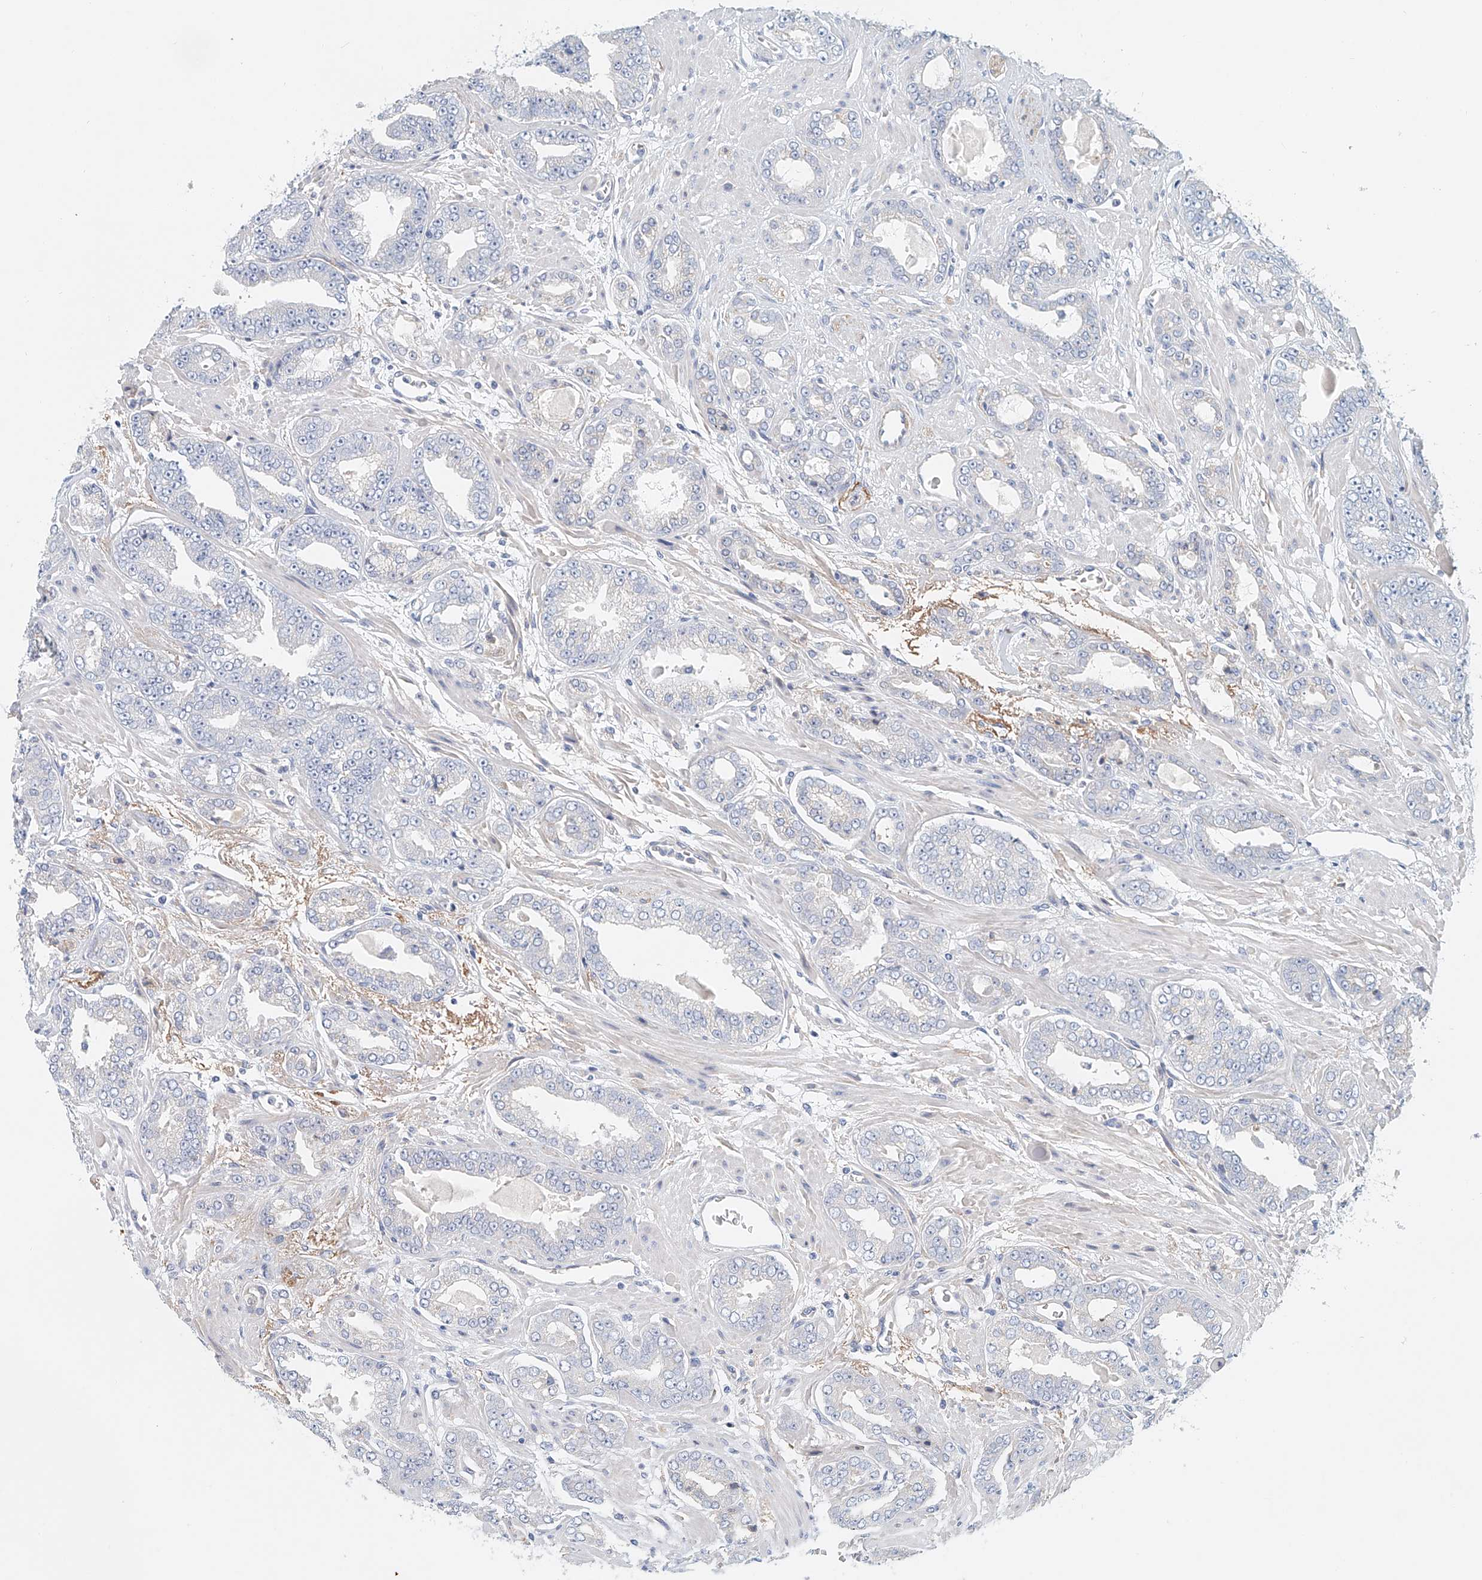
{"staining": {"intensity": "negative", "quantity": "none", "location": "none"}, "tissue": "prostate cancer", "cell_type": "Tumor cells", "image_type": "cancer", "snomed": [{"axis": "morphology", "description": "Adenocarcinoma, High grade"}, {"axis": "topography", "description": "Prostate"}], "caption": "DAB immunohistochemical staining of prostate cancer exhibits no significant positivity in tumor cells.", "gene": "FRYL", "patient": {"sex": "male", "age": 71}}